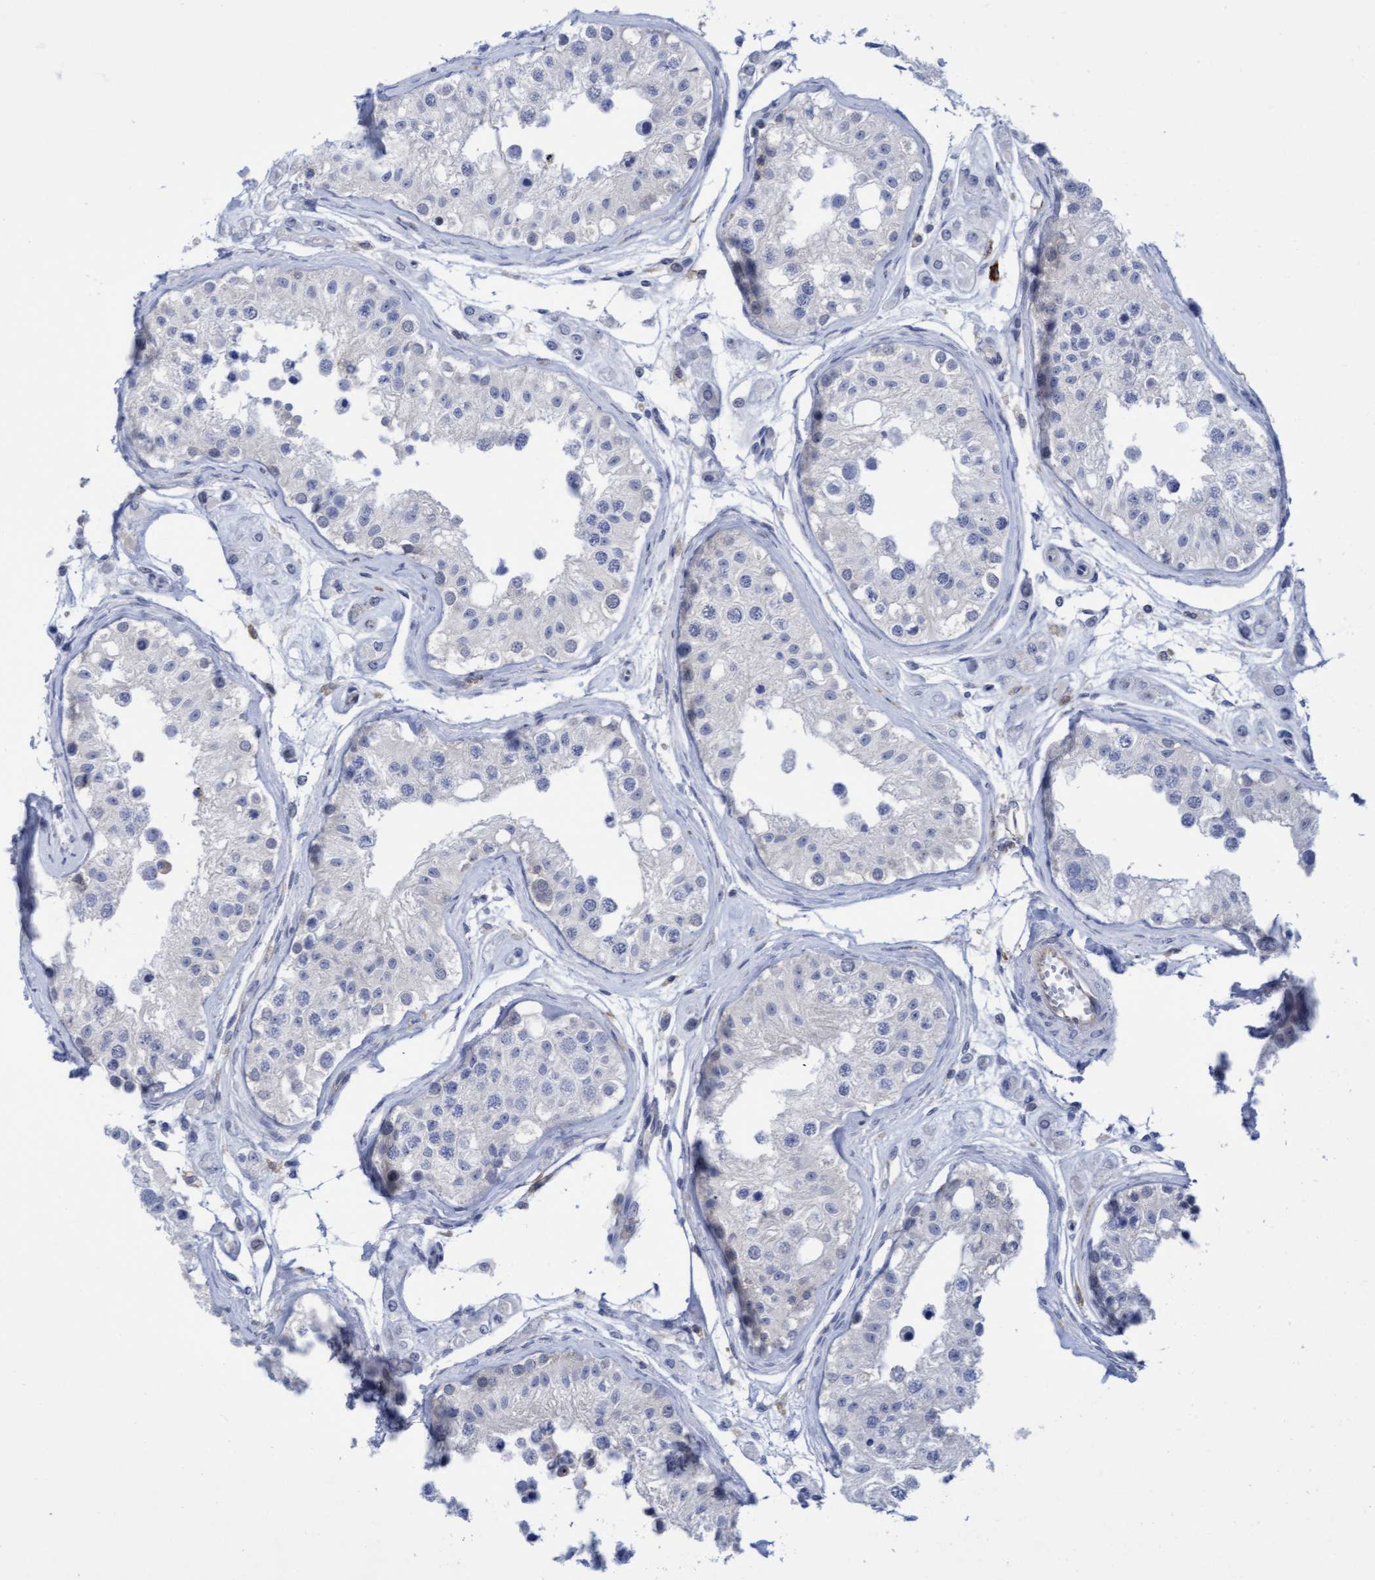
{"staining": {"intensity": "weak", "quantity": "<25%", "location": "cytoplasmic/membranous"}, "tissue": "testis", "cell_type": "Cells in seminiferous ducts", "image_type": "normal", "snomed": [{"axis": "morphology", "description": "Normal tissue, NOS"}, {"axis": "morphology", "description": "Adenocarcinoma, metastatic, NOS"}, {"axis": "topography", "description": "Testis"}], "caption": "This image is of benign testis stained with immunohistochemistry to label a protein in brown with the nuclei are counter-stained blue. There is no positivity in cells in seminiferous ducts.", "gene": "FNBP1", "patient": {"sex": "male", "age": 26}}